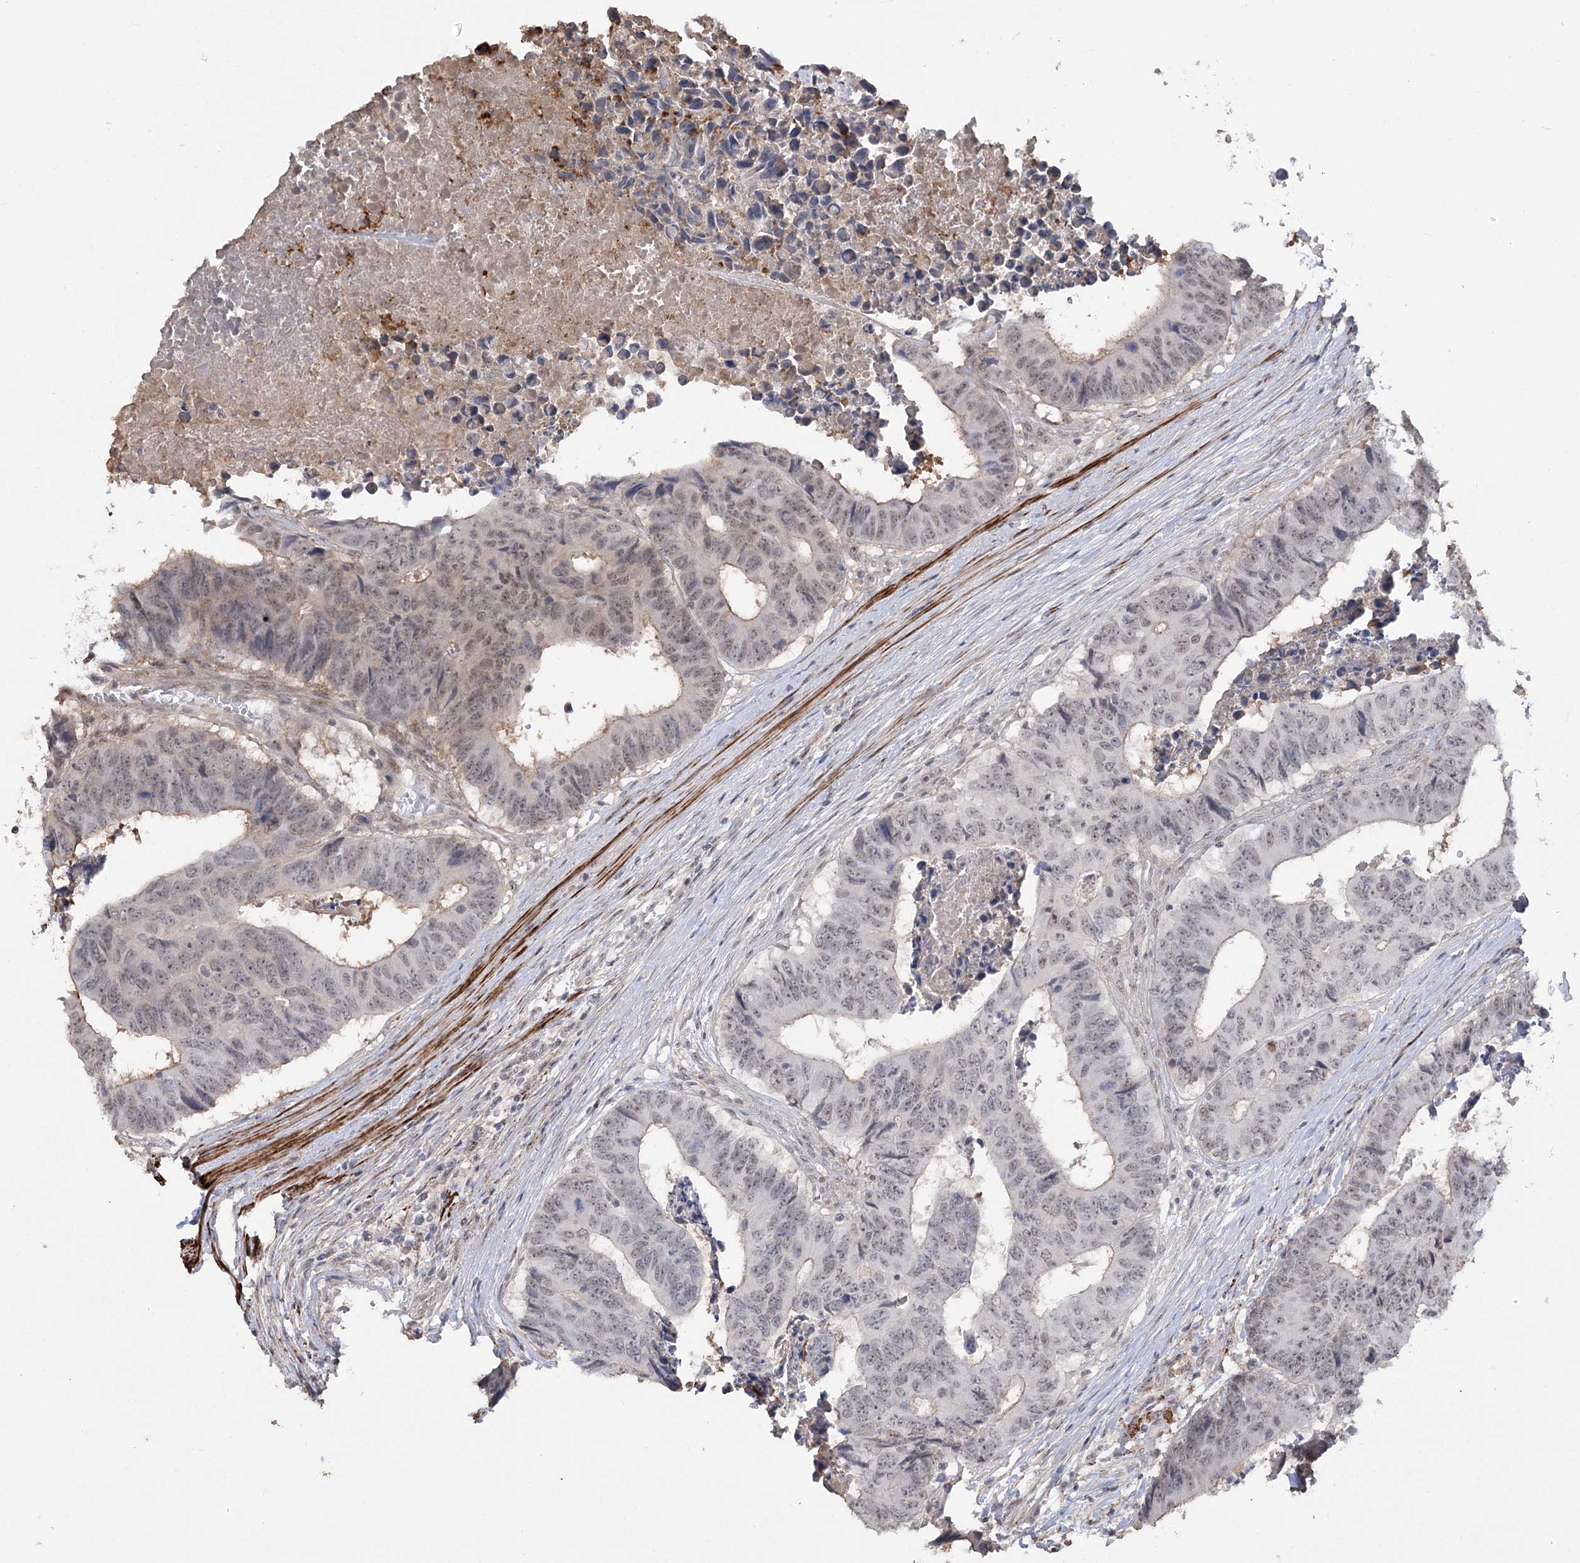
{"staining": {"intensity": "weak", "quantity": "<25%", "location": "nuclear"}, "tissue": "colorectal cancer", "cell_type": "Tumor cells", "image_type": "cancer", "snomed": [{"axis": "morphology", "description": "Adenocarcinoma, NOS"}, {"axis": "topography", "description": "Rectum"}], "caption": "High magnification brightfield microscopy of colorectal cancer stained with DAB (brown) and counterstained with hematoxylin (blue): tumor cells show no significant staining.", "gene": "ZSCAN23", "patient": {"sex": "male", "age": 84}}